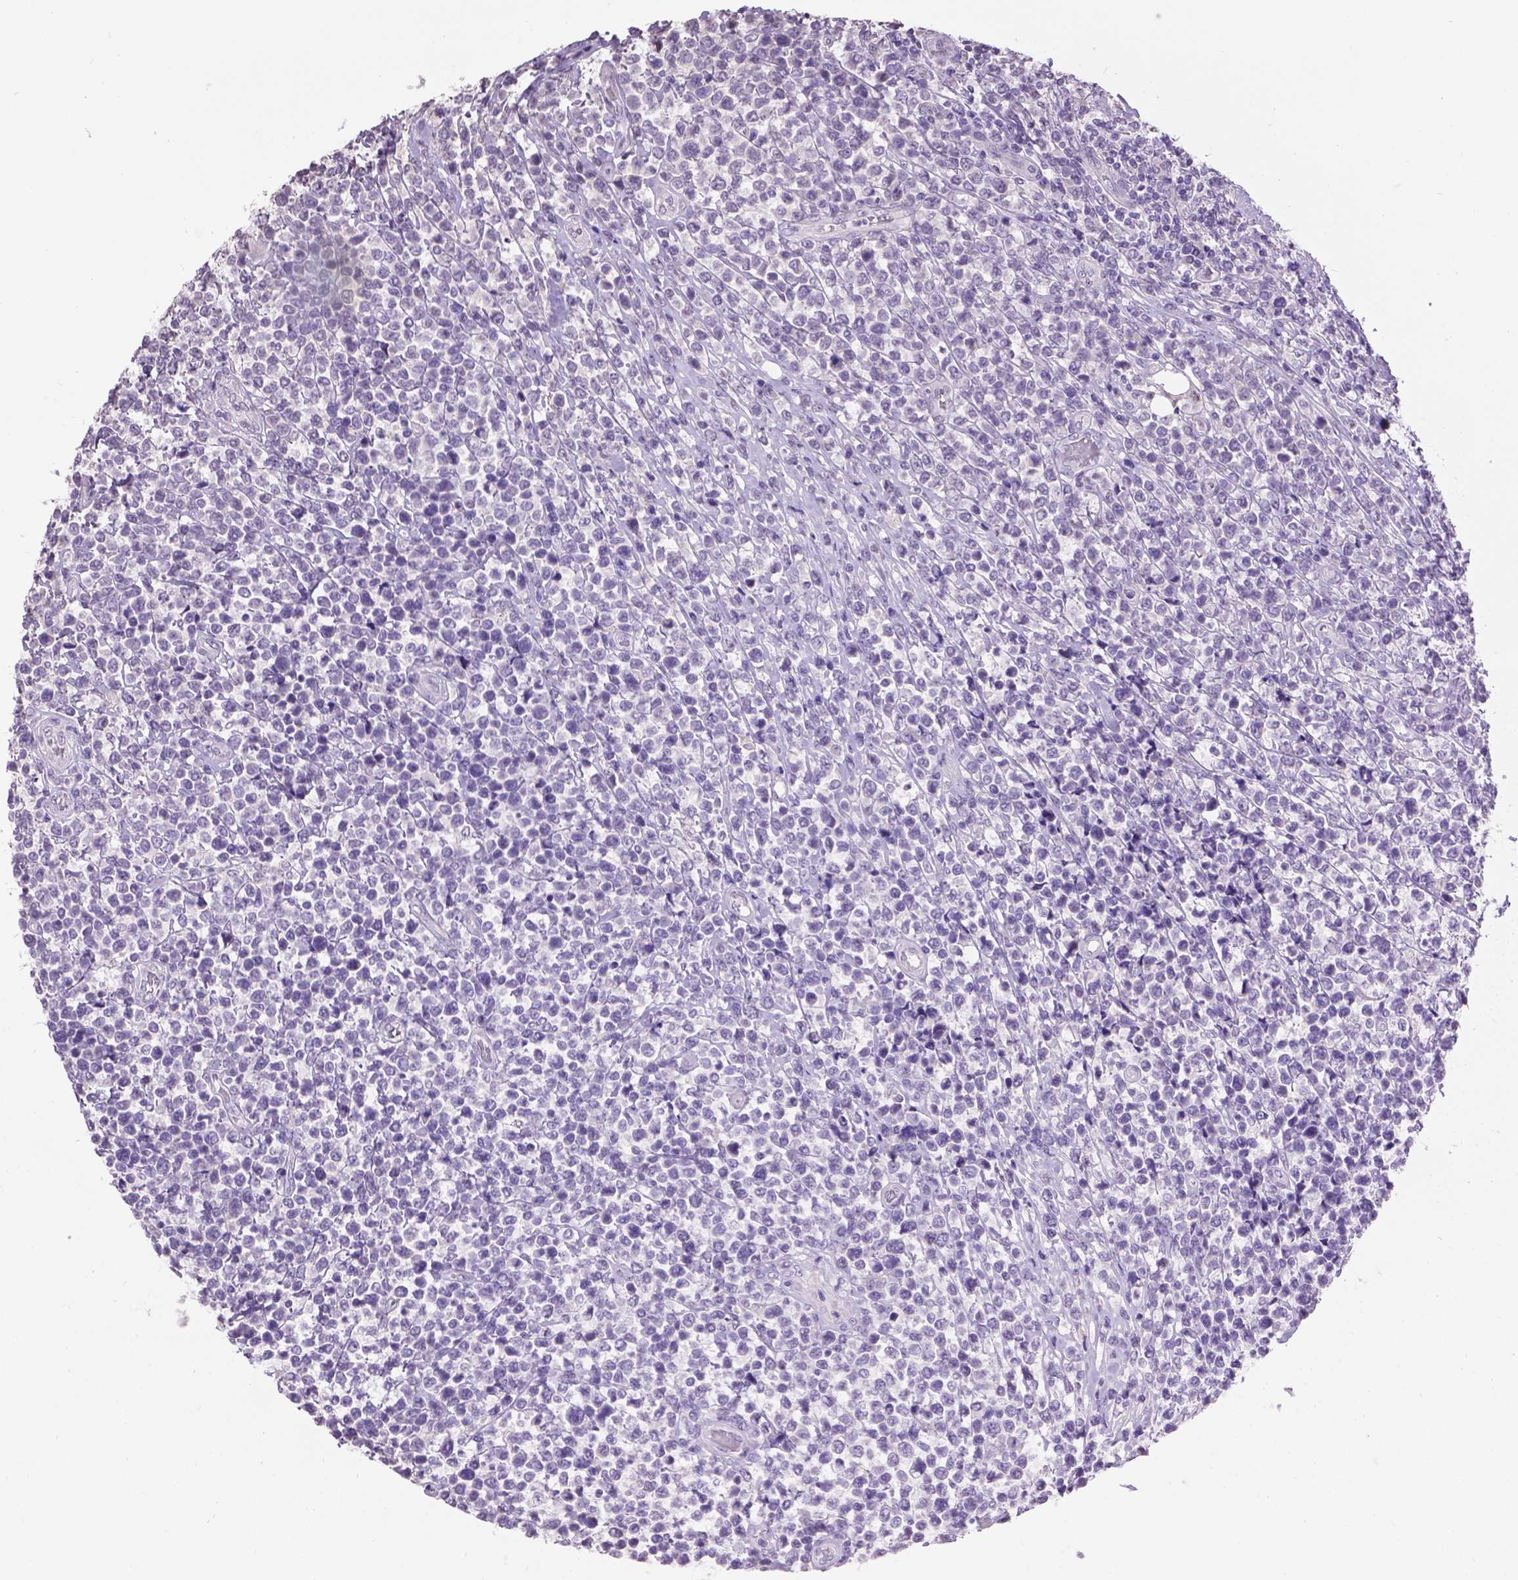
{"staining": {"intensity": "negative", "quantity": "none", "location": "none"}, "tissue": "lymphoma", "cell_type": "Tumor cells", "image_type": "cancer", "snomed": [{"axis": "morphology", "description": "Malignant lymphoma, non-Hodgkin's type, High grade"}, {"axis": "topography", "description": "Soft tissue"}], "caption": "There is no significant expression in tumor cells of high-grade malignant lymphoma, non-Hodgkin's type.", "gene": "CPM", "patient": {"sex": "female", "age": 56}}